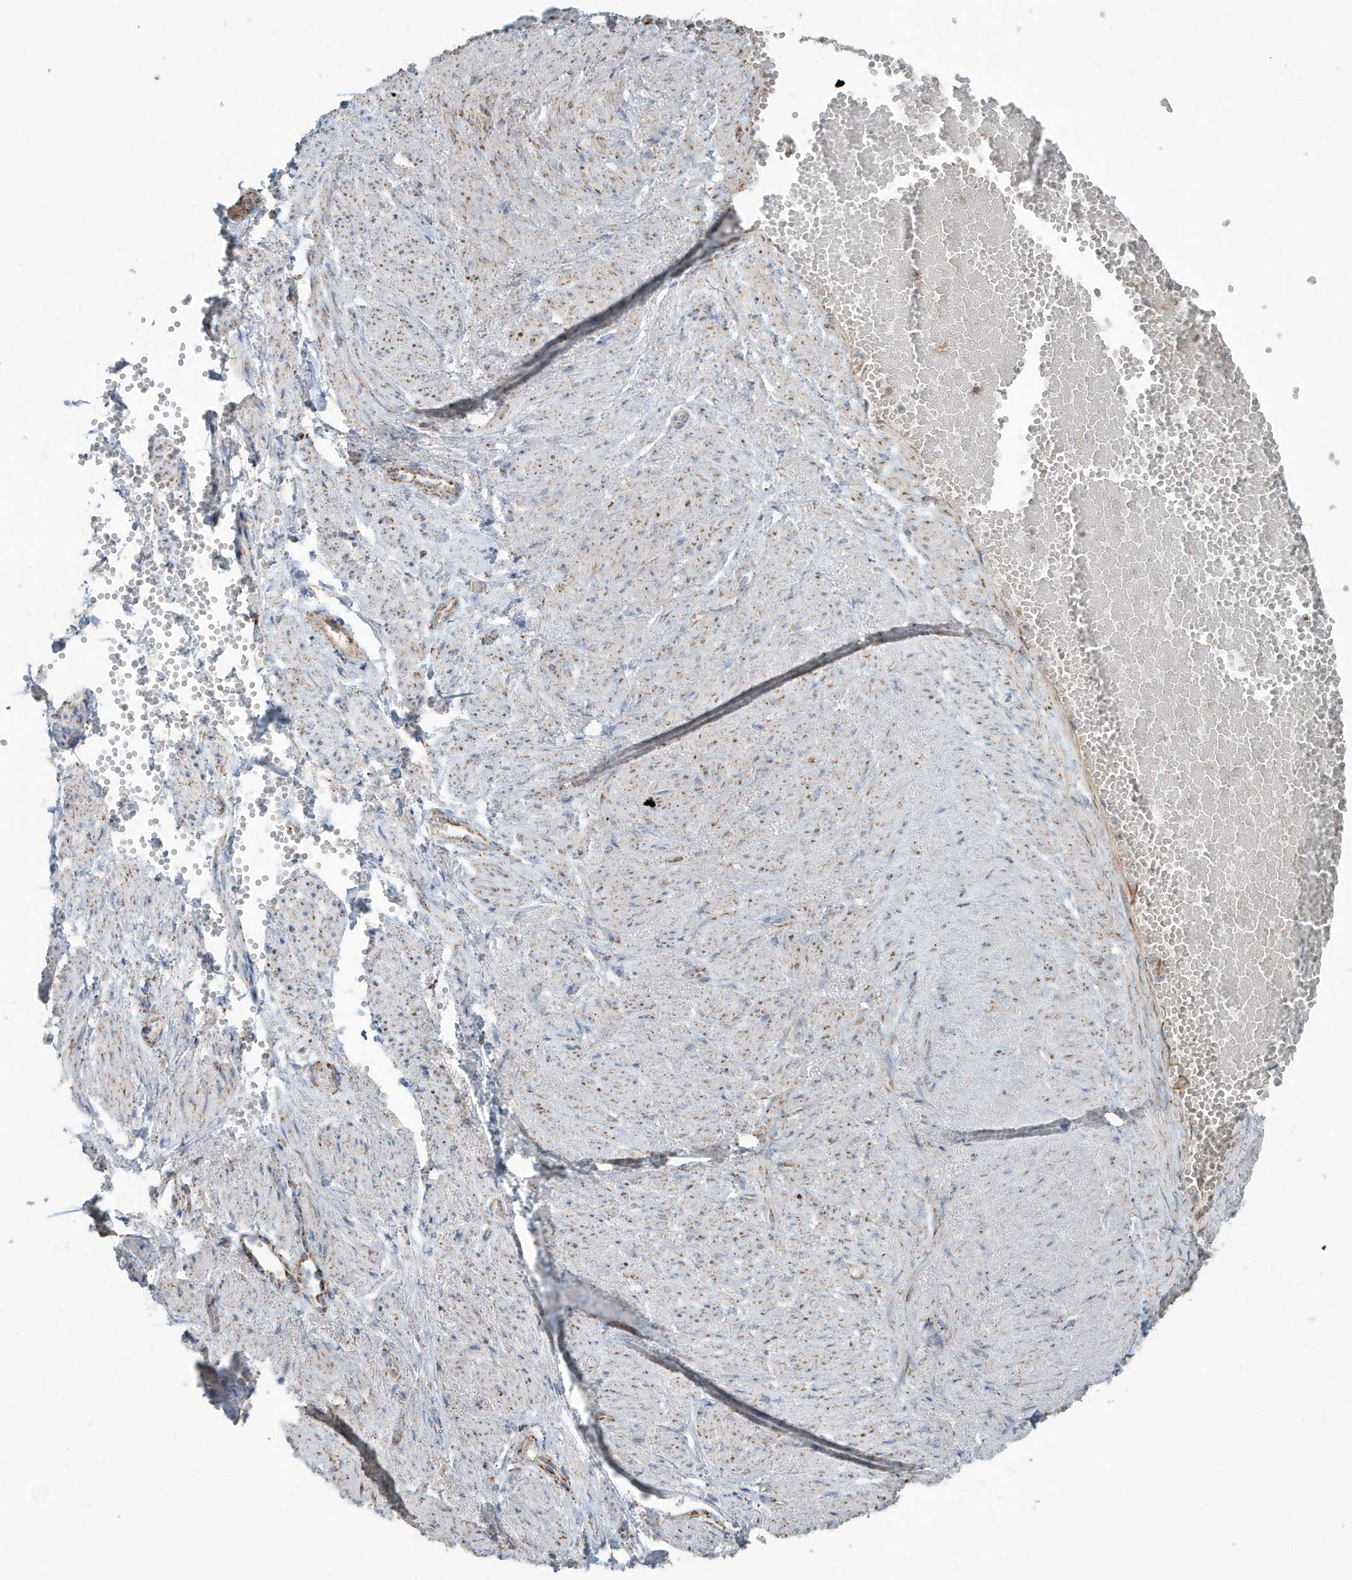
{"staining": {"intensity": "moderate", "quantity": ">75%", "location": "cytoplasmic/membranous"}, "tissue": "adipose tissue", "cell_type": "Adipocytes", "image_type": "normal", "snomed": [{"axis": "morphology", "description": "Normal tissue, NOS"}, {"axis": "topography", "description": "Smooth muscle"}, {"axis": "topography", "description": "Peripheral nerve tissue"}], "caption": "Adipose tissue stained with DAB immunohistochemistry exhibits medium levels of moderate cytoplasmic/membranous positivity in approximately >75% of adipocytes.", "gene": "RAB11FIP3", "patient": {"sex": "female", "age": 39}}